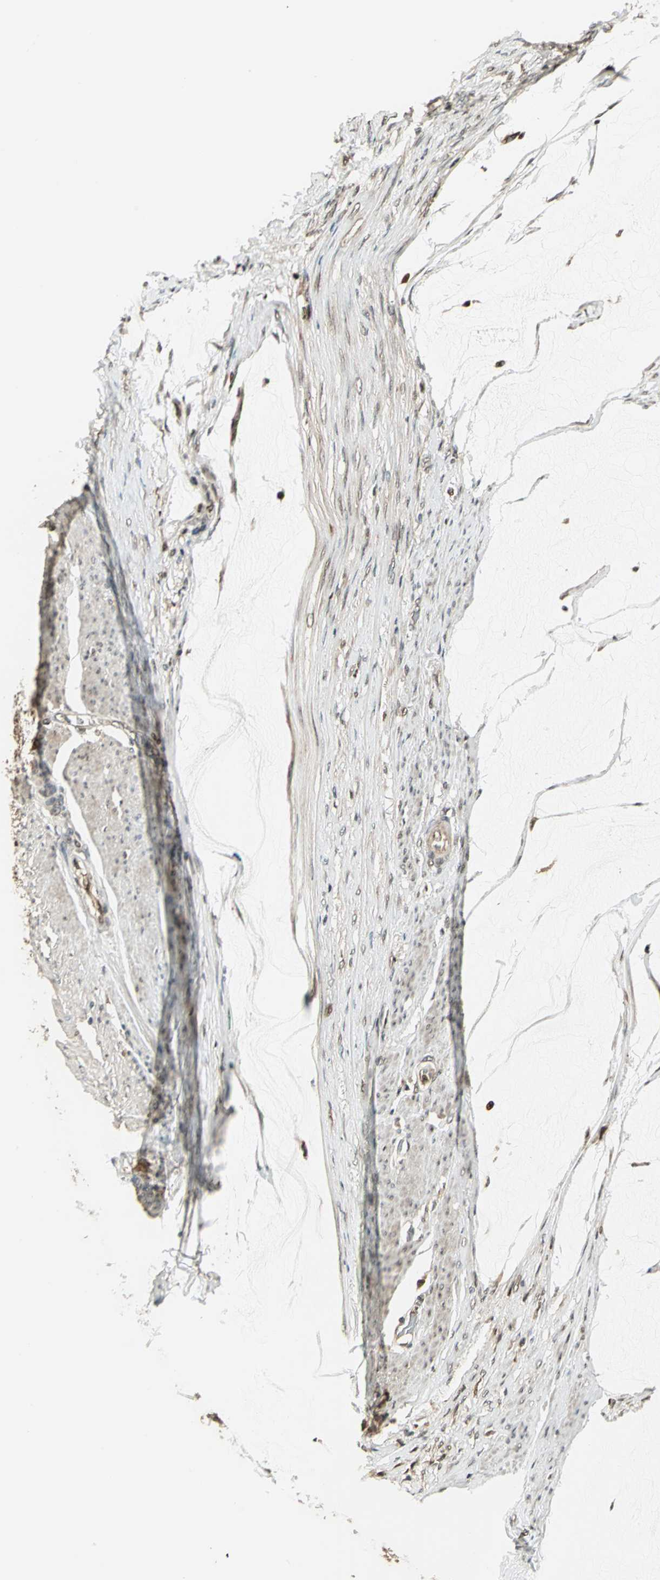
{"staining": {"intensity": "moderate", "quantity": ">75%", "location": "cytoplasmic/membranous,nuclear"}, "tissue": "colorectal cancer", "cell_type": "Tumor cells", "image_type": "cancer", "snomed": [{"axis": "morphology", "description": "Normal tissue, NOS"}, {"axis": "morphology", "description": "Adenocarcinoma, NOS"}, {"axis": "topography", "description": "Rectum"}, {"axis": "topography", "description": "Peripheral nerve tissue"}], "caption": "The immunohistochemical stain shows moderate cytoplasmic/membranous and nuclear staining in tumor cells of colorectal cancer tissue.", "gene": "PSMC3", "patient": {"sex": "female", "age": 77}}